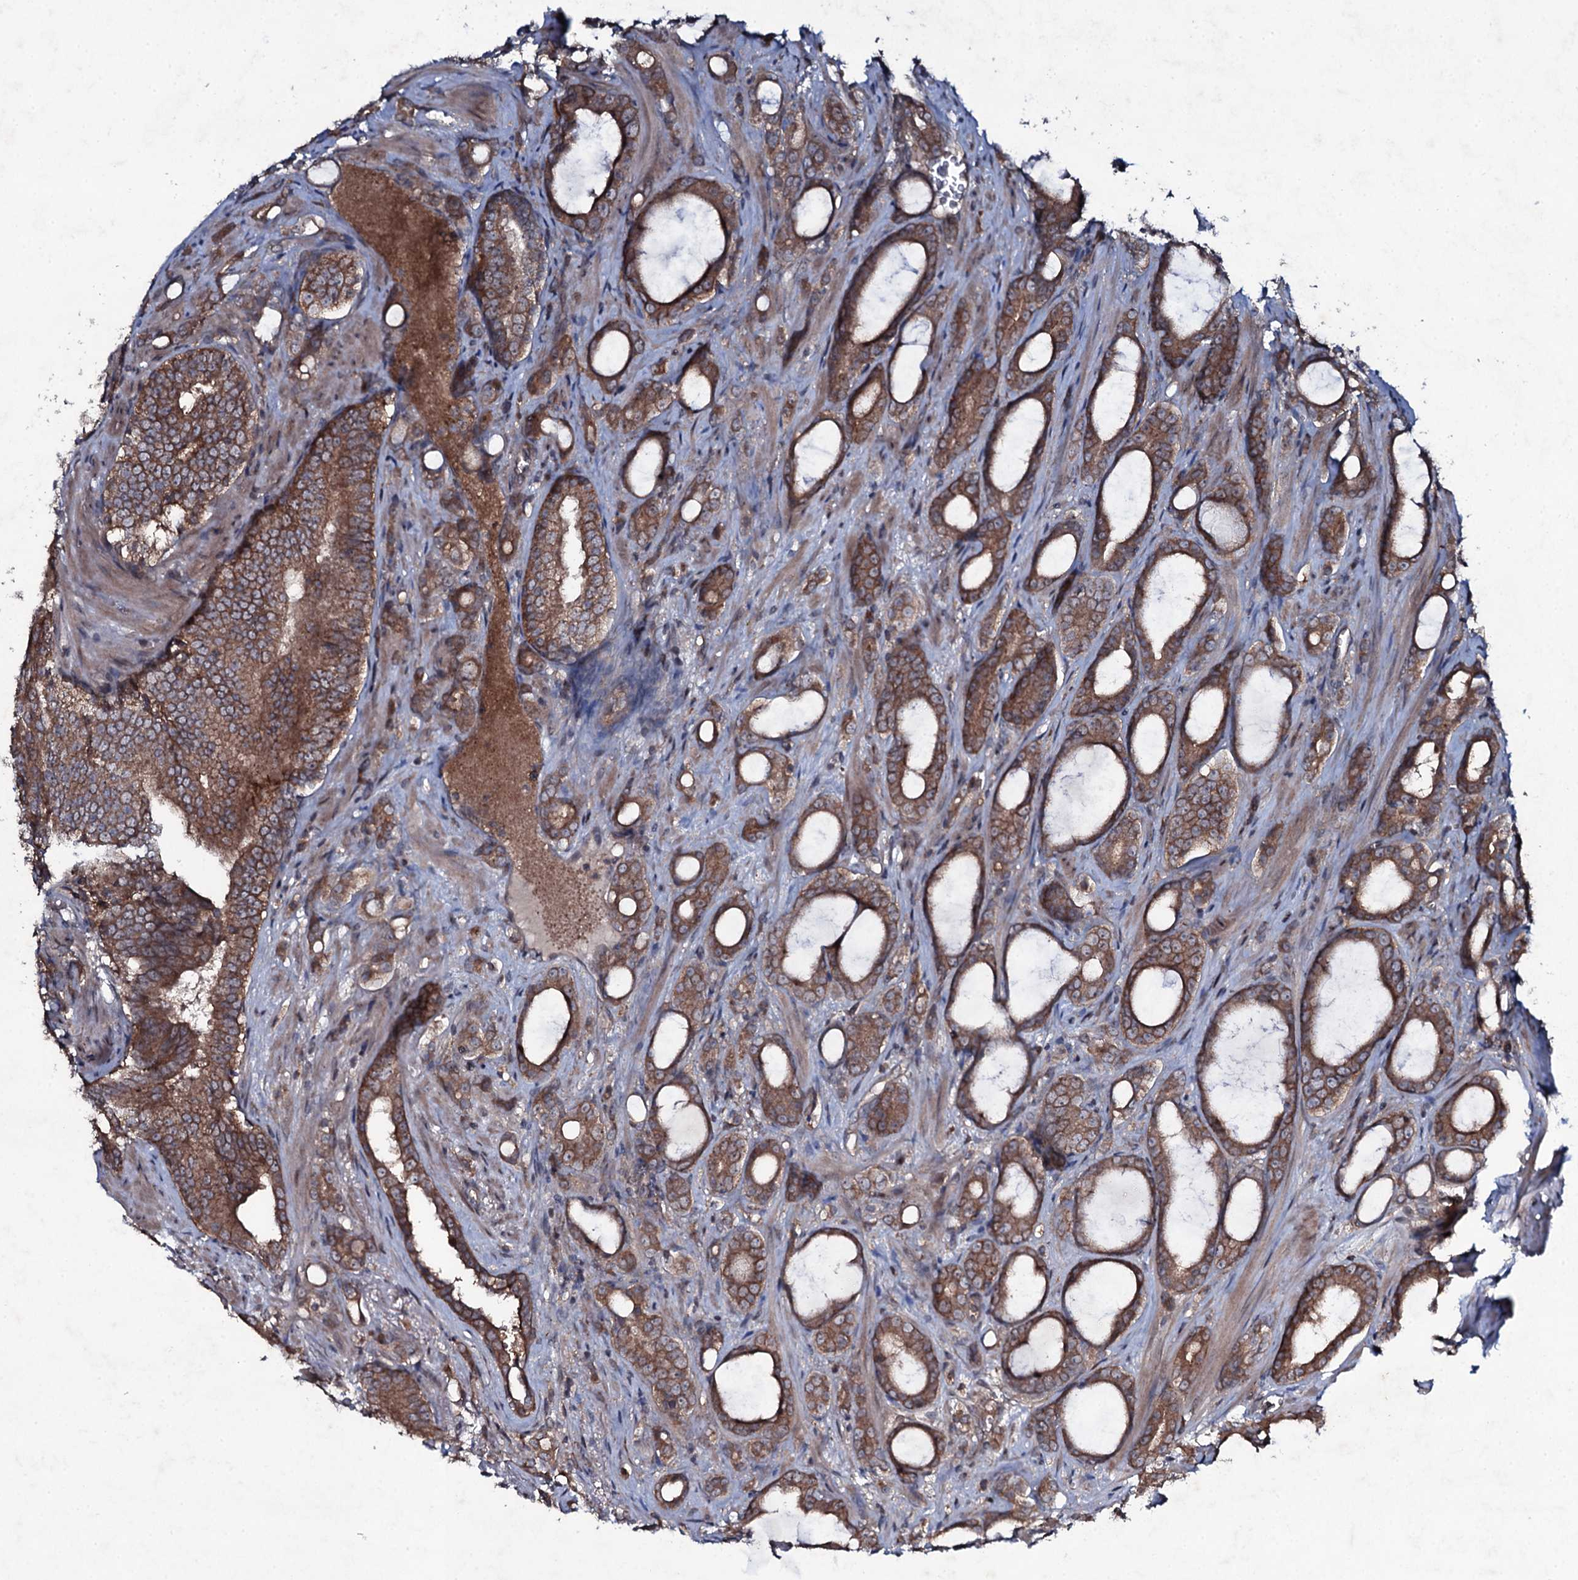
{"staining": {"intensity": "strong", "quantity": ">75%", "location": "cytoplasmic/membranous"}, "tissue": "prostate cancer", "cell_type": "Tumor cells", "image_type": "cancer", "snomed": [{"axis": "morphology", "description": "Adenocarcinoma, High grade"}, {"axis": "topography", "description": "Prostate"}], "caption": "There is high levels of strong cytoplasmic/membranous positivity in tumor cells of prostate adenocarcinoma (high-grade), as demonstrated by immunohistochemical staining (brown color).", "gene": "SNAP23", "patient": {"sex": "male", "age": 72}}